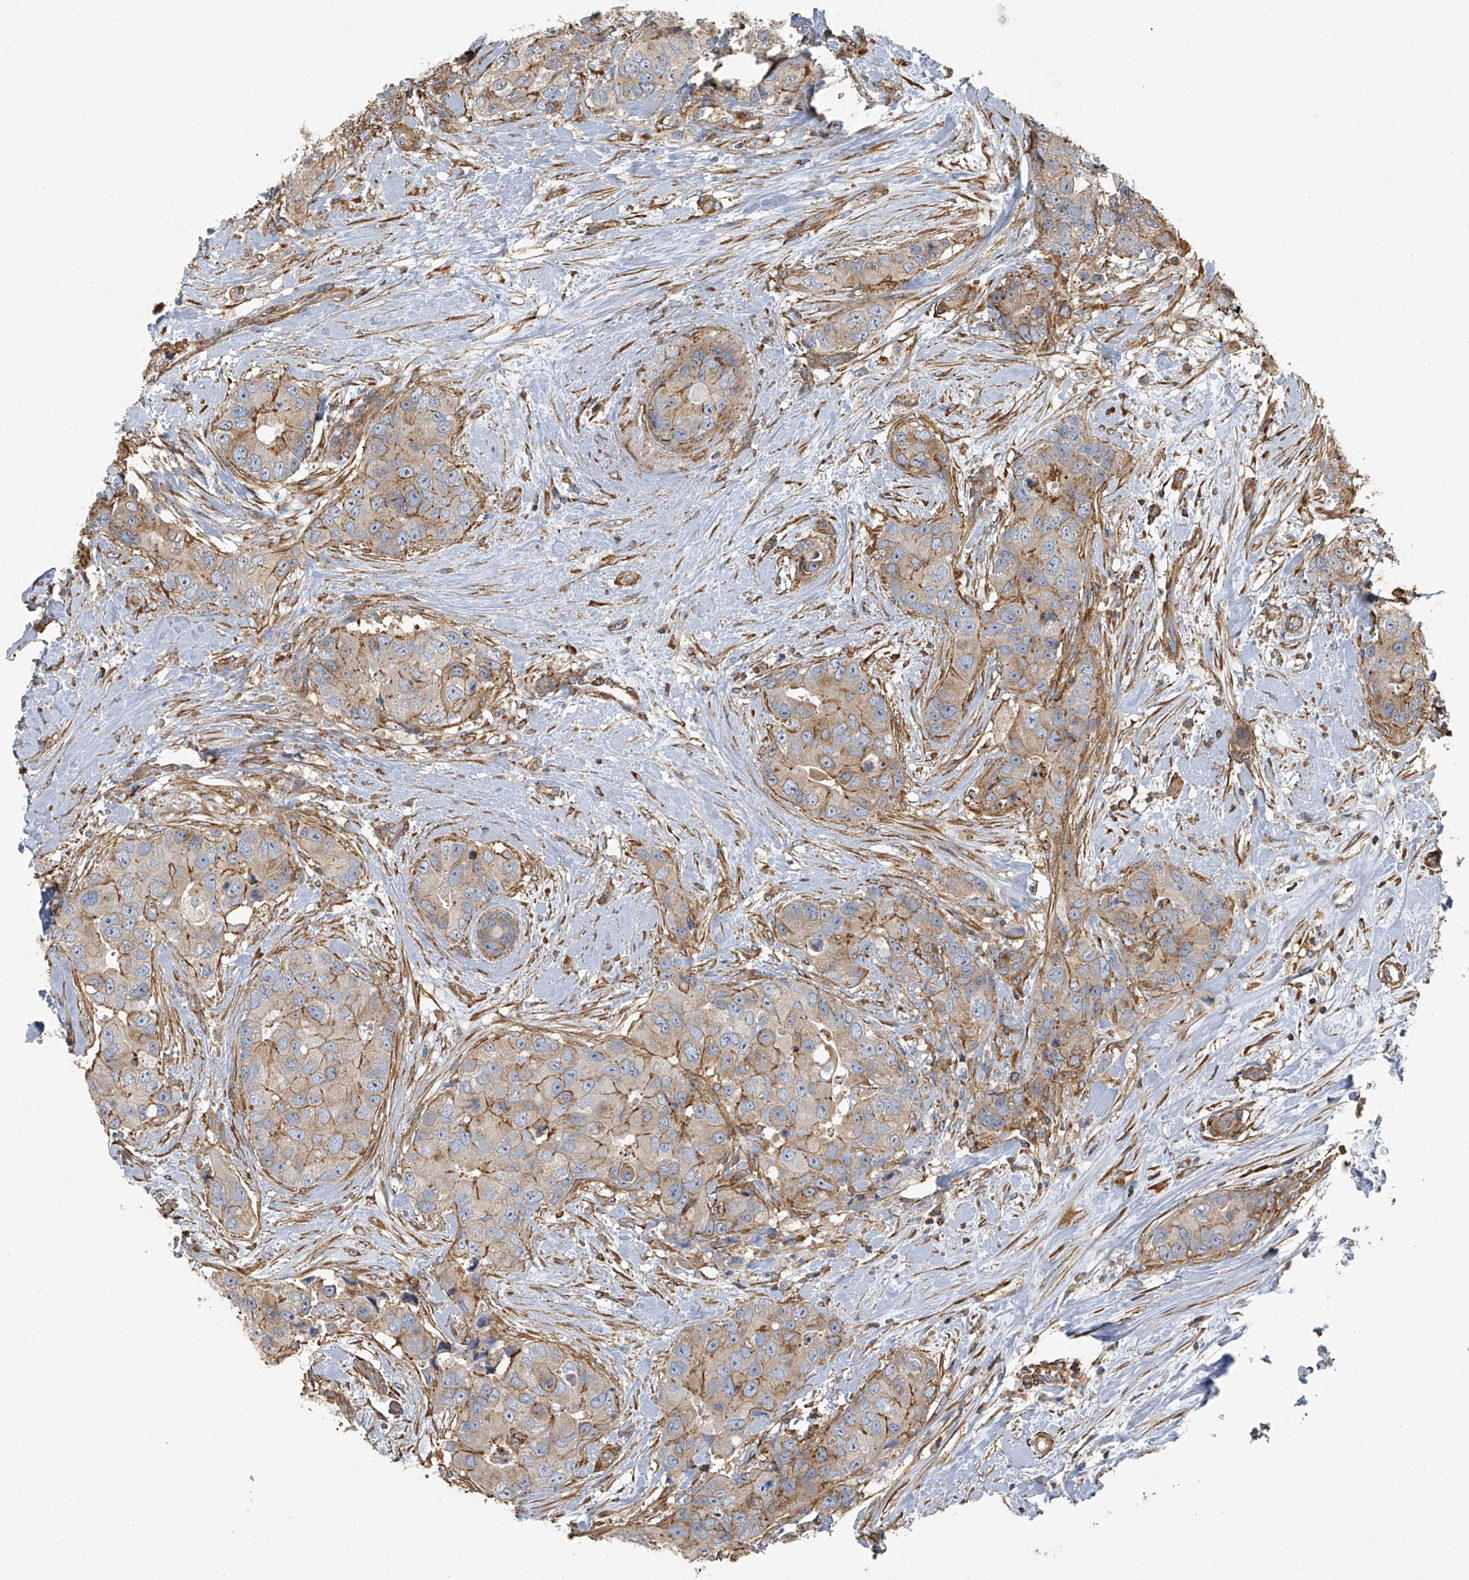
{"staining": {"intensity": "weak", "quantity": ">75%", "location": "cytoplasmic/membranous"}, "tissue": "breast cancer", "cell_type": "Tumor cells", "image_type": "cancer", "snomed": [{"axis": "morphology", "description": "Duct carcinoma"}, {"axis": "topography", "description": "Breast"}], "caption": "The image reveals immunohistochemical staining of breast cancer. There is weak cytoplasmic/membranous staining is identified in about >75% of tumor cells. (DAB (3,3'-diaminobenzidine) IHC, brown staining for protein, blue staining for nuclei).", "gene": "SEPTIN7", "patient": {"sex": "female", "age": 62}}